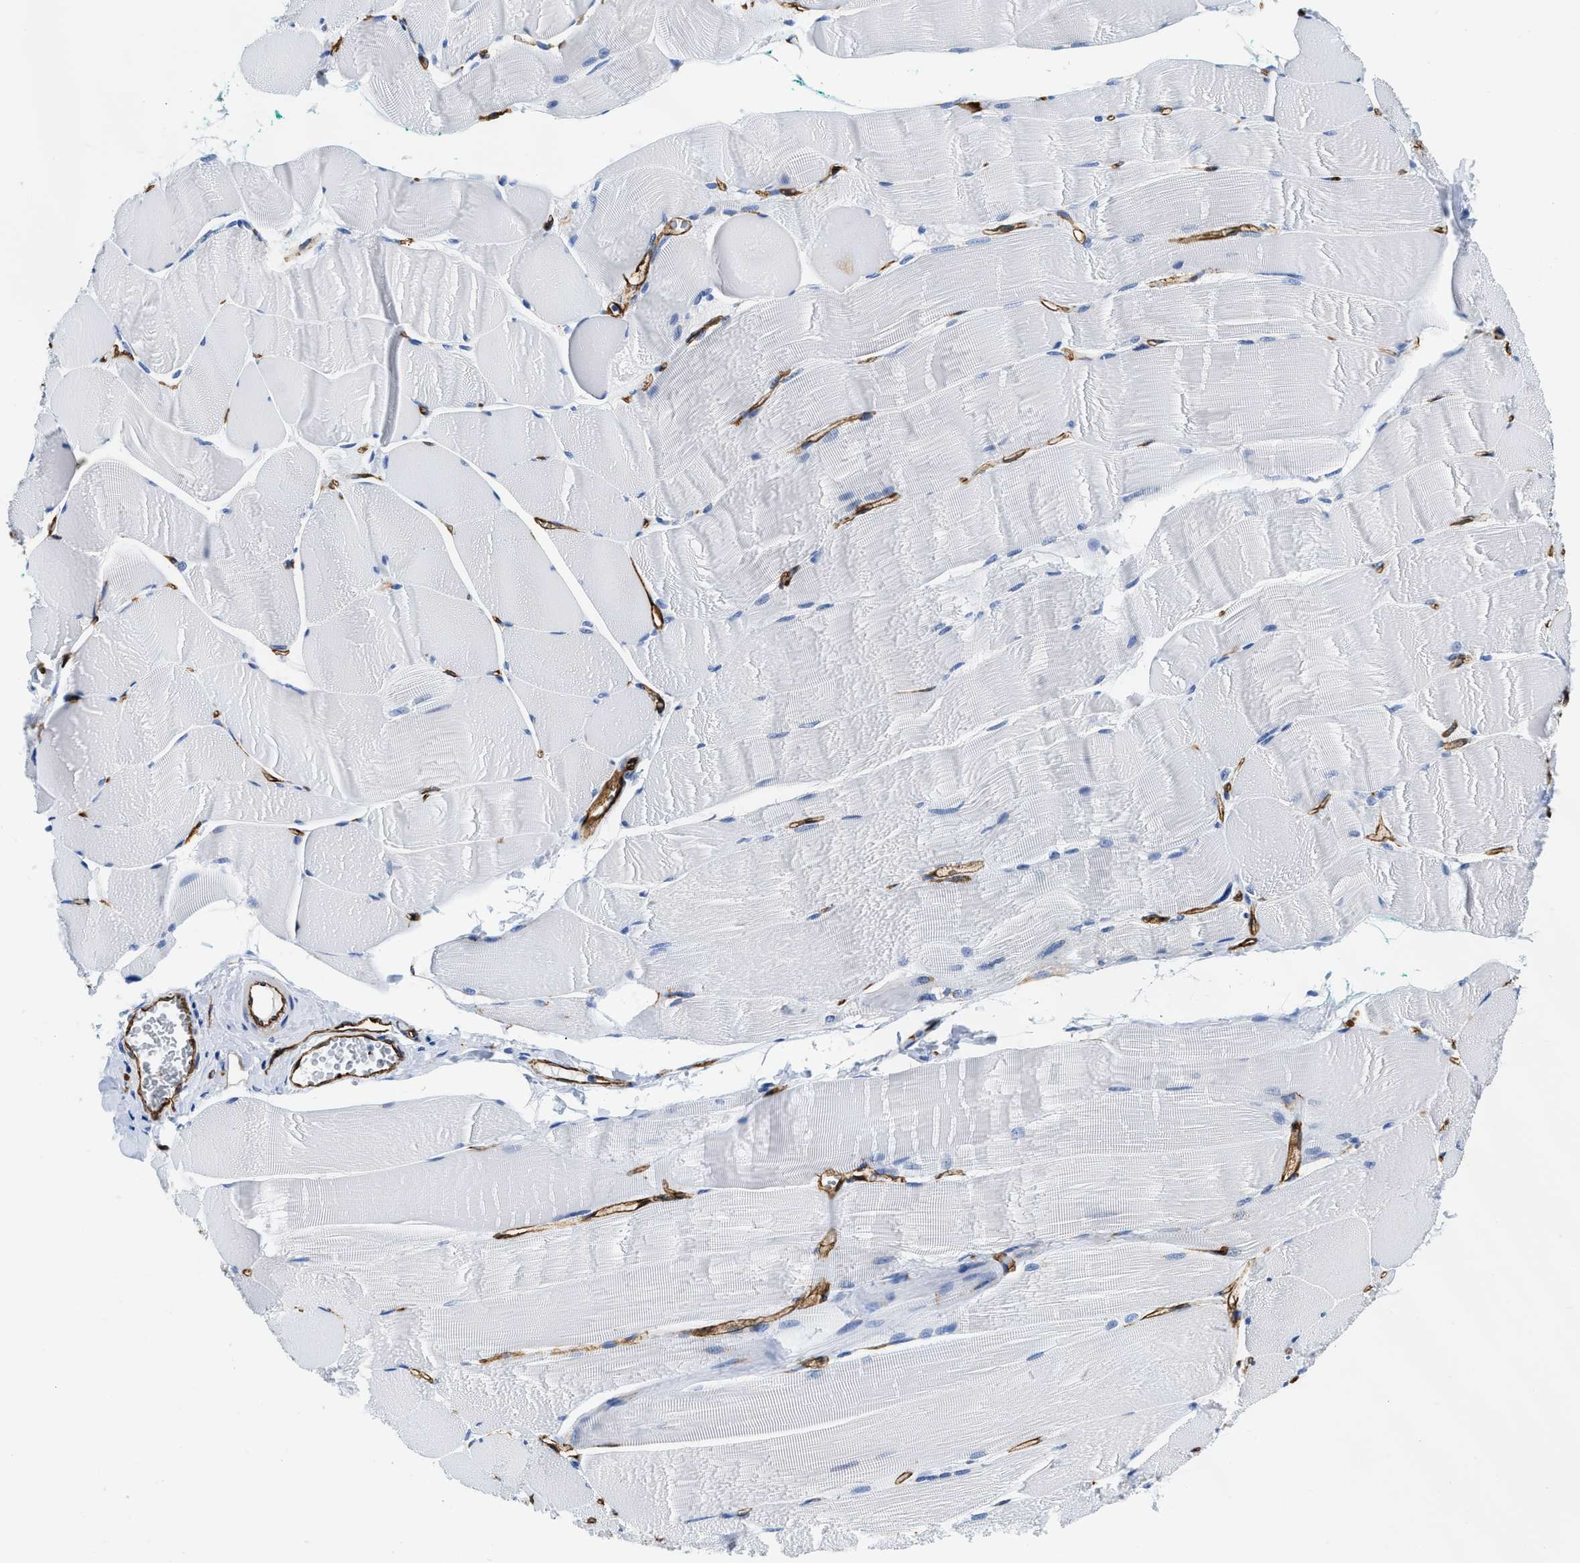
{"staining": {"intensity": "negative", "quantity": "none", "location": "none"}, "tissue": "skeletal muscle", "cell_type": "Myocytes", "image_type": "normal", "snomed": [{"axis": "morphology", "description": "Normal tissue, NOS"}, {"axis": "morphology", "description": "Squamous cell carcinoma, NOS"}, {"axis": "topography", "description": "Skeletal muscle"}], "caption": "Immunohistochemical staining of unremarkable human skeletal muscle shows no significant expression in myocytes. The staining was performed using DAB to visualize the protein expression in brown, while the nuclei were stained in blue with hematoxylin (Magnification: 20x).", "gene": "TVP23B", "patient": {"sex": "male", "age": 51}}